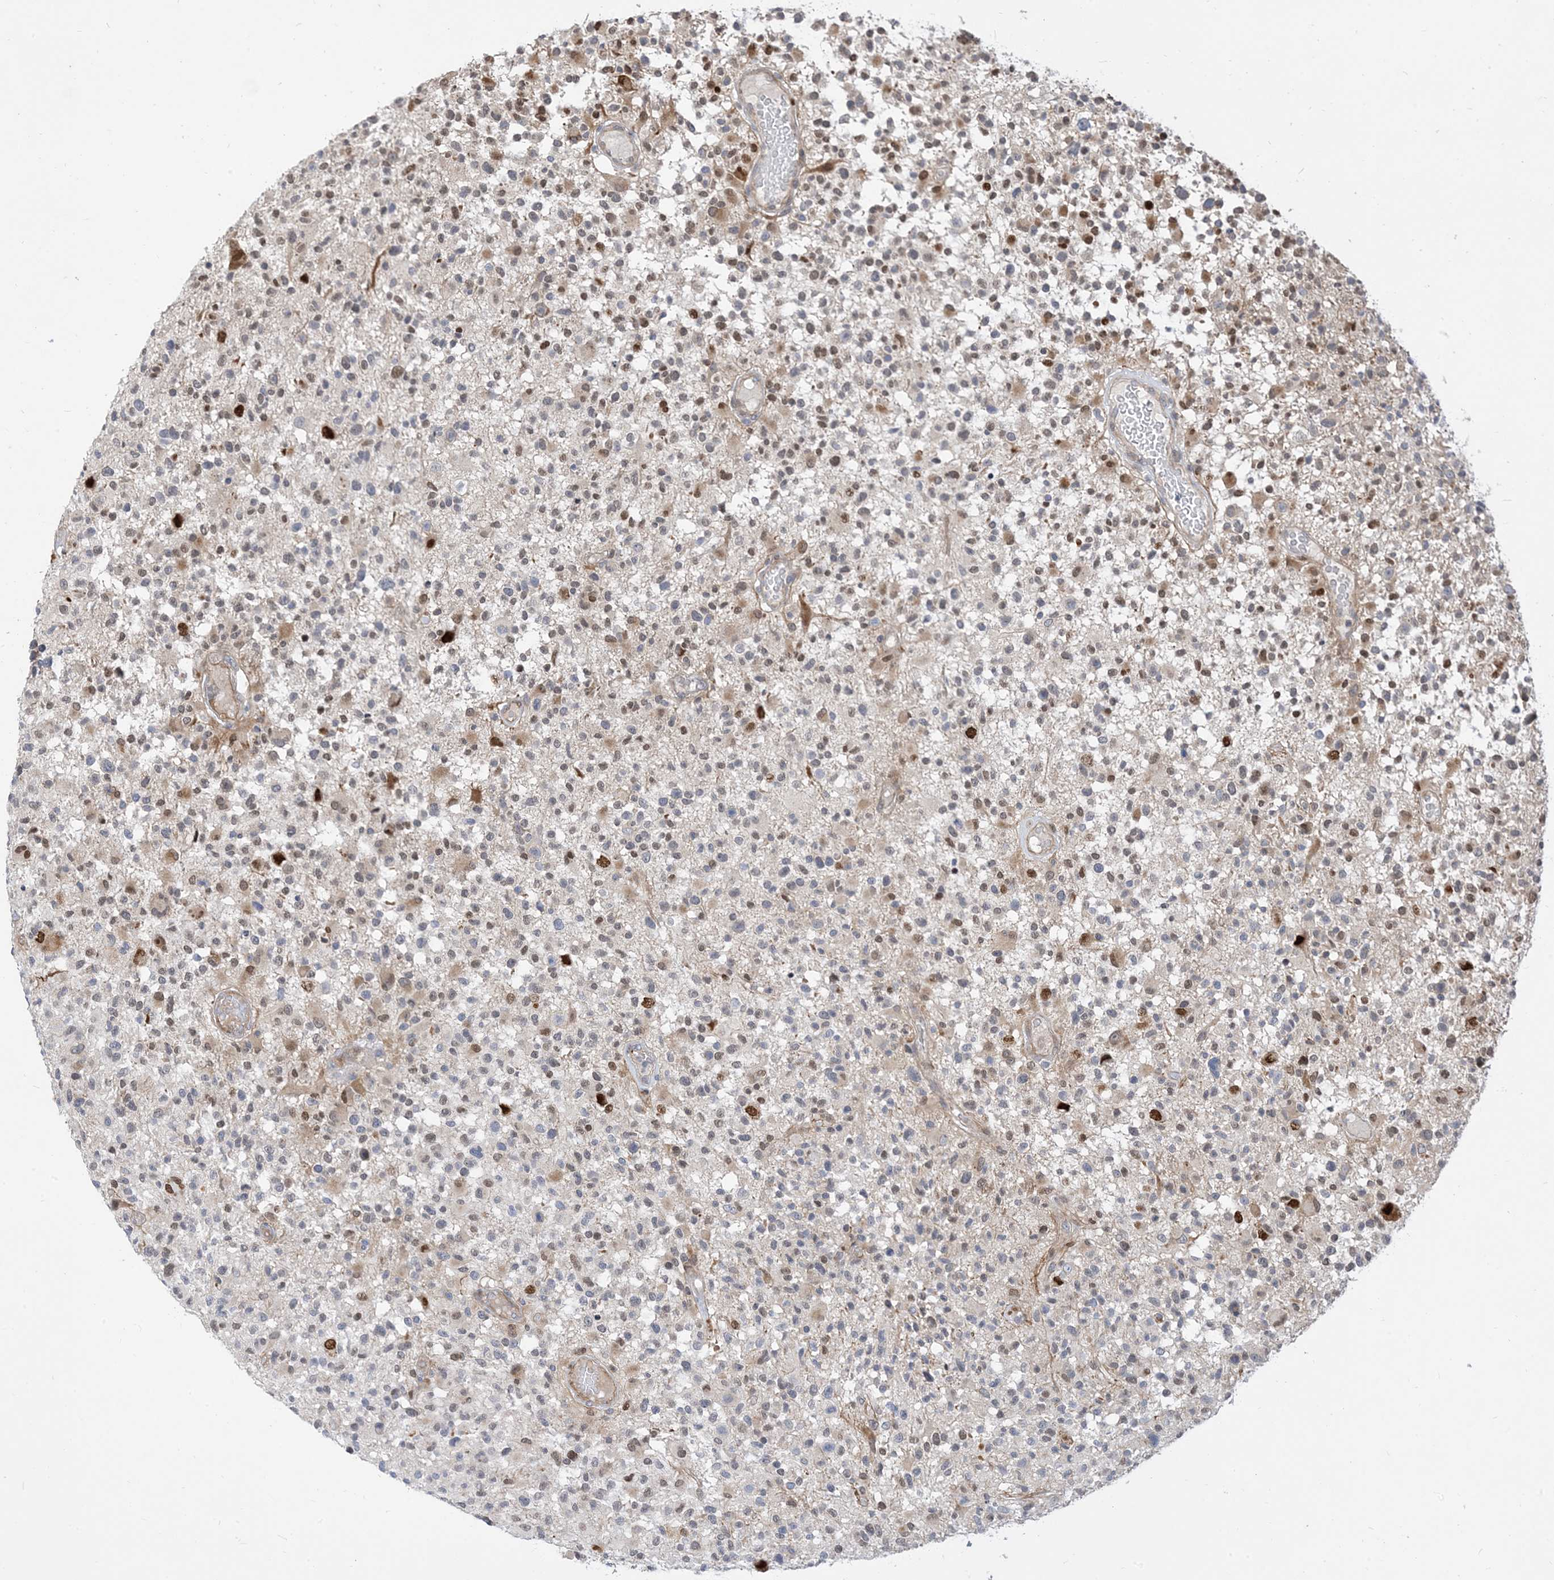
{"staining": {"intensity": "negative", "quantity": "none", "location": "none"}, "tissue": "glioma", "cell_type": "Tumor cells", "image_type": "cancer", "snomed": [{"axis": "morphology", "description": "Glioma, malignant, High grade"}, {"axis": "morphology", "description": "Glioblastoma, NOS"}, {"axis": "topography", "description": "Brain"}], "caption": "There is no significant positivity in tumor cells of glioma.", "gene": "TYSND1", "patient": {"sex": "male", "age": 60}}